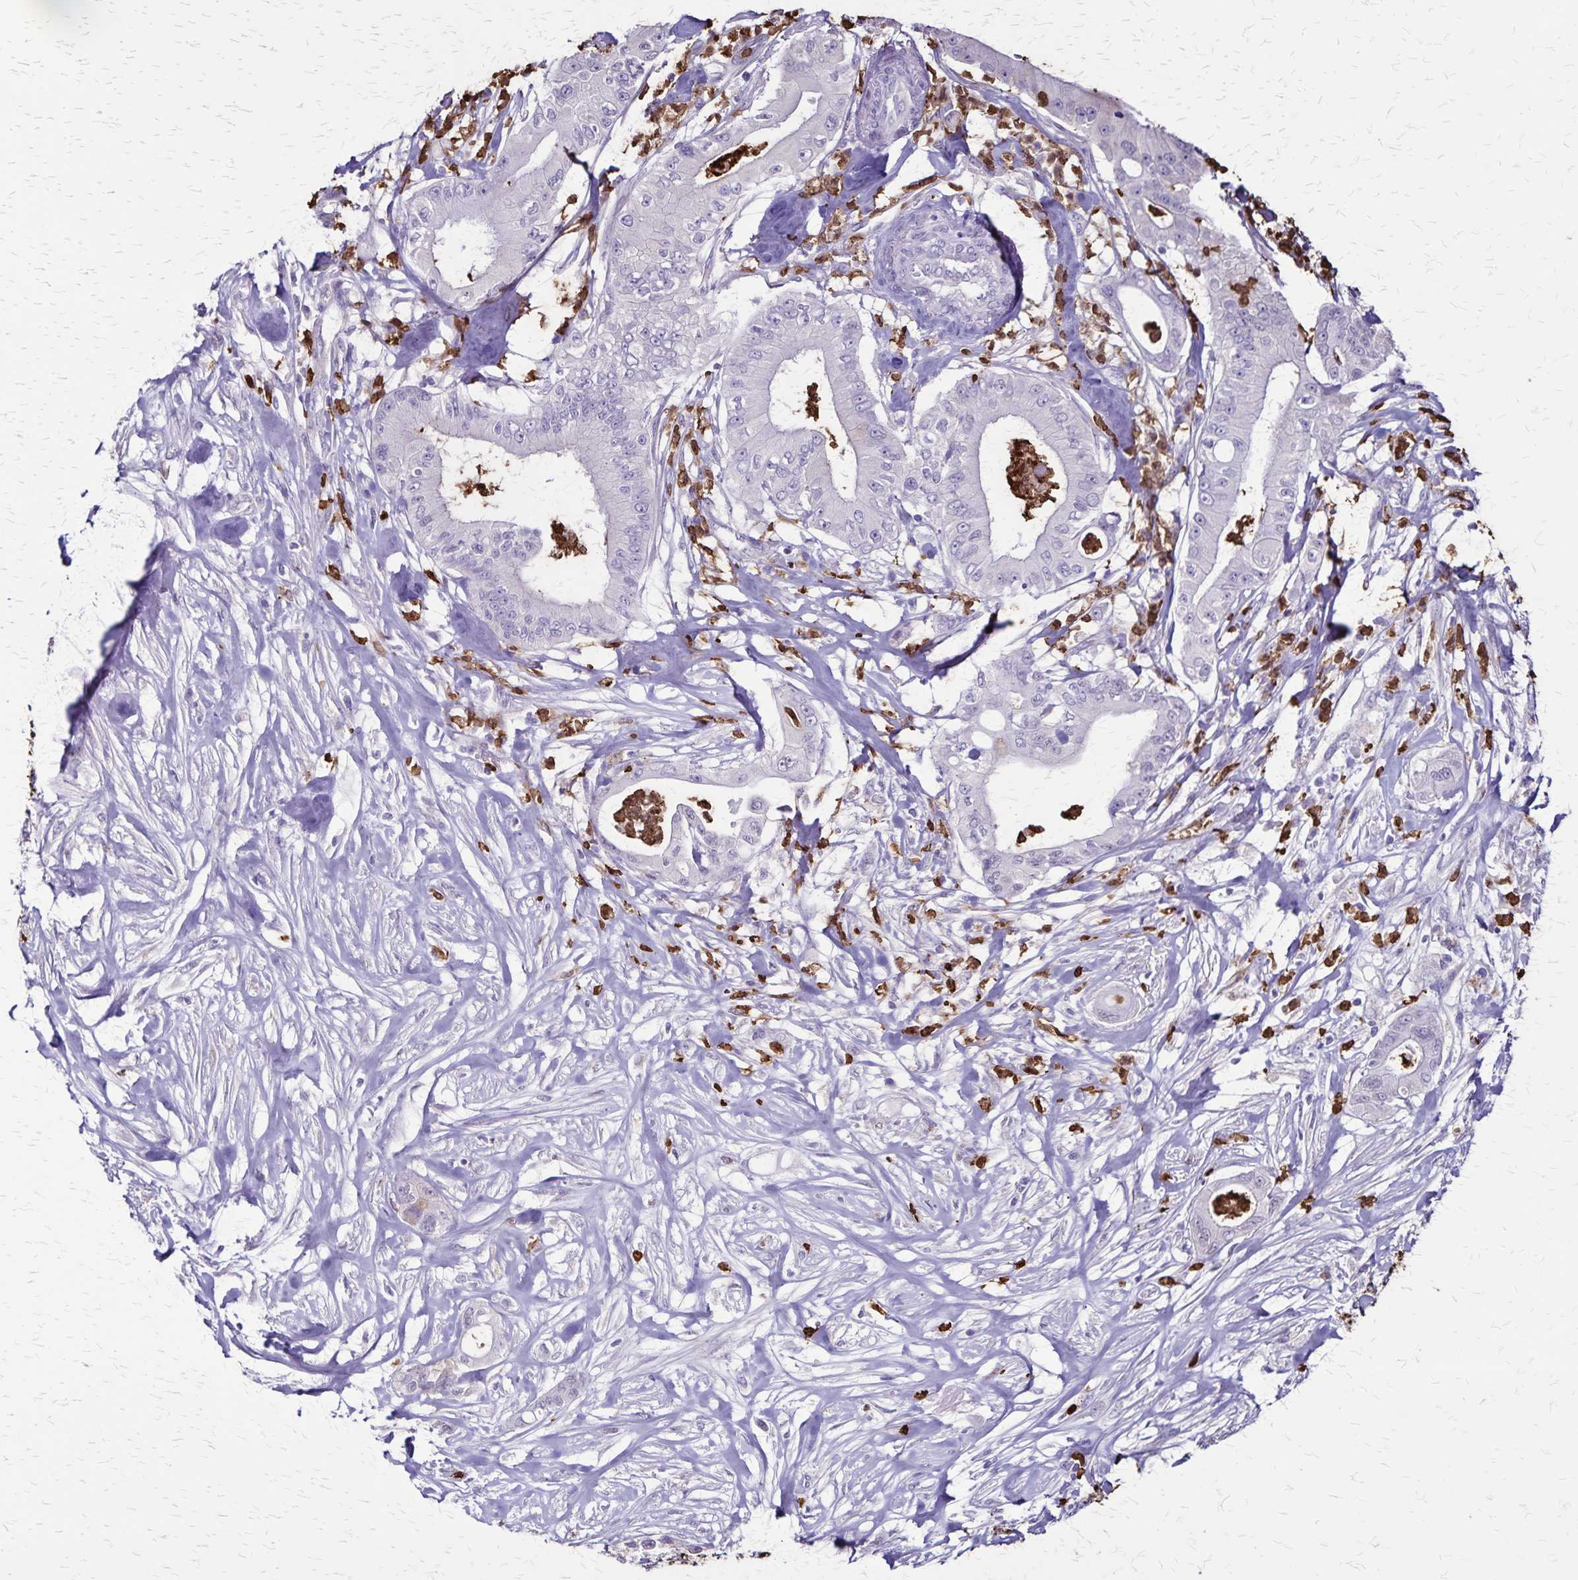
{"staining": {"intensity": "negative", "quantity": "none", "location": "none"}, "tissue": "pancreatic cancer", "cell_type": "Tumor cells", "image_type": "cancer", "snomed": [{"axis": "morphology", "description": "Adenocarcinoma, NOS"}, {"axis": "topography", "description": "Pancreas"}], "caption": "DAB (3,3'-diaminobenzidine) immunohistochemical staining of human pancreatic cancer displays no significant expression in tumor cells.", "gene": "ULBP3", "patient": {"sex": "male", "age": 71}}